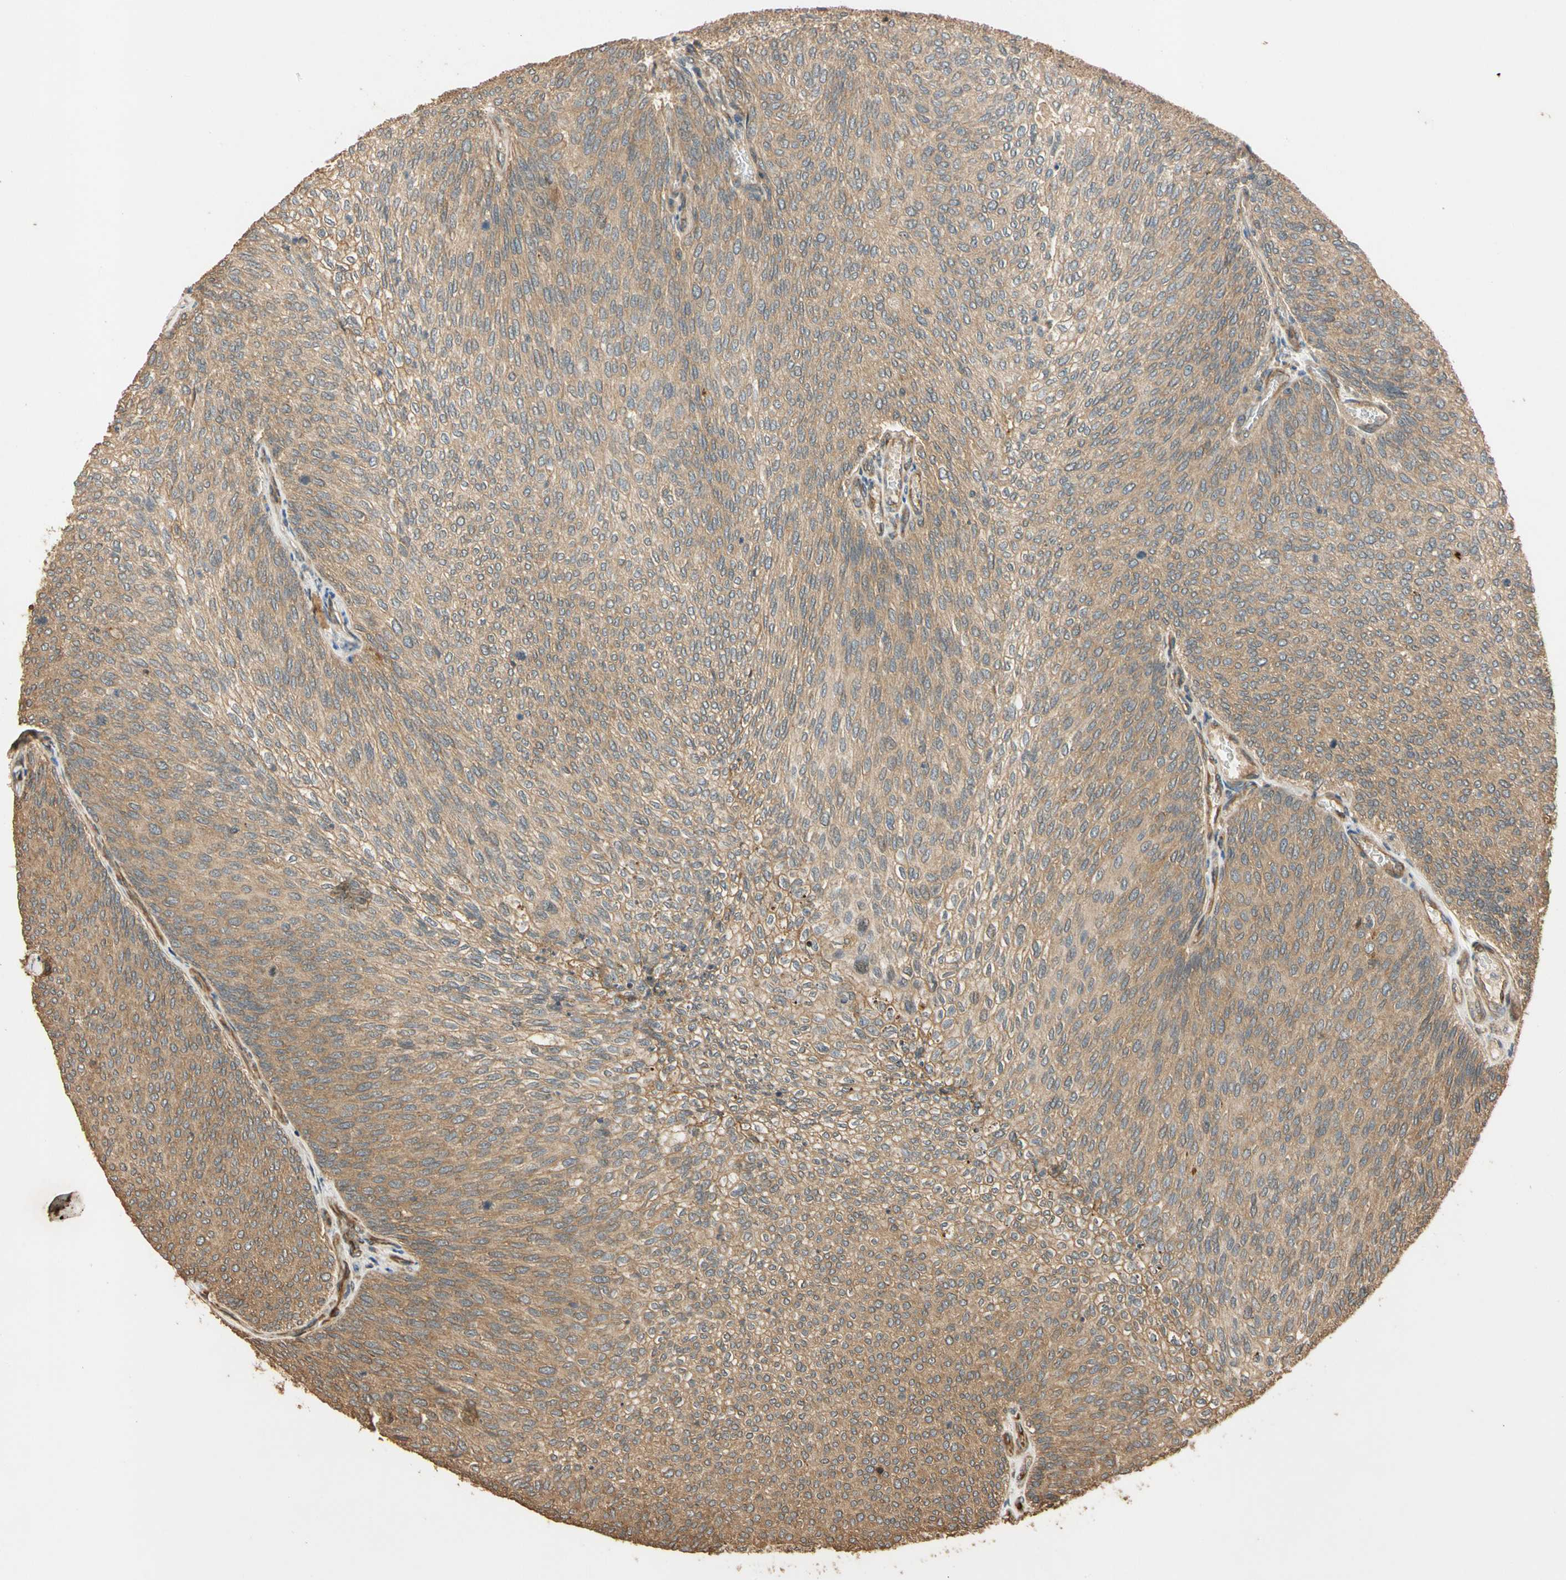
{"staining": {"intensity": "weak", "quantity": ">75%", "location": "cytoplasmic/membranous"}, "tissue": "urothelial cancer", "cell_type": "Tumor cells", "image_type": "cancer", "snomed": [{"axis": "morphology", "description": "Urothelial carcinoma, Low grade"}, {"axis": "topography", "description": "Urinary bladder"}], "caption": "Tumor cells show low levels of weak cytoplasmic/membranous staining in about >75% of cells in human urothelial cancer.", "gene": "MGRN1", "patient": {"sex": "female", "age": 79}}